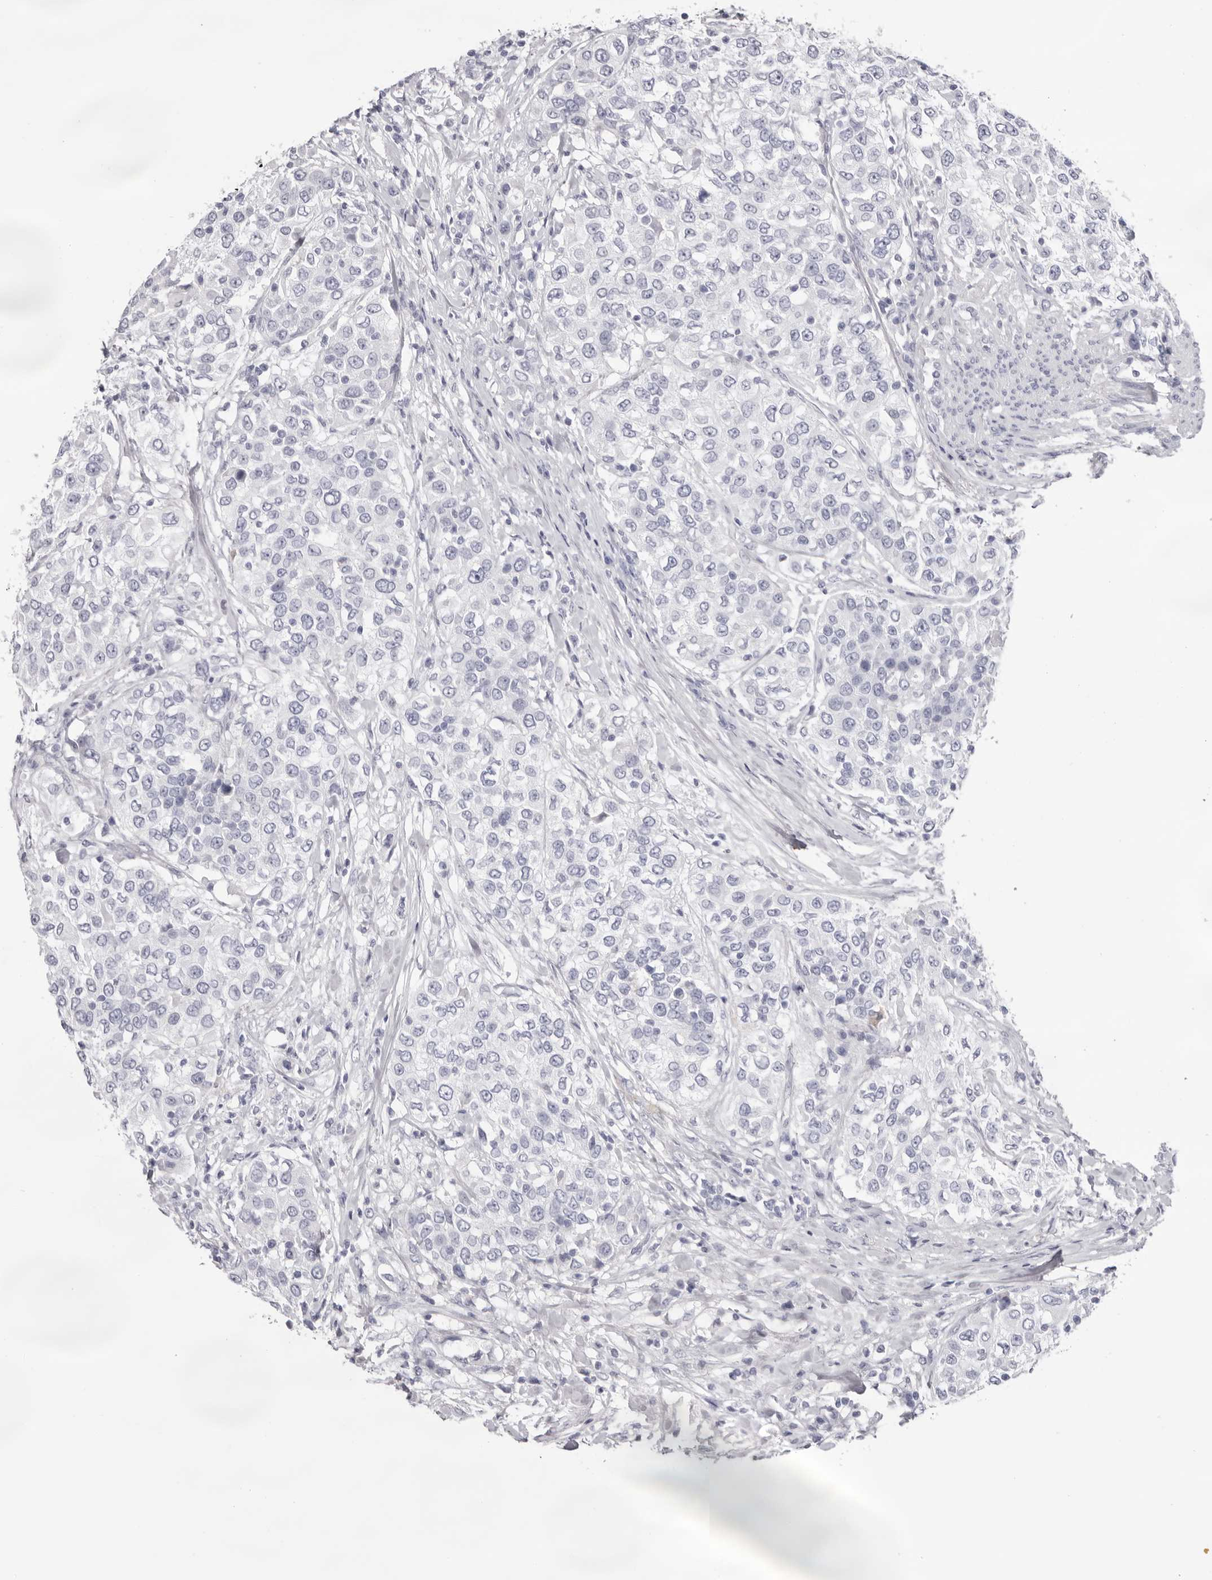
{"staining": {"intensity": "negative", "quantity": "none", "location": "none"}, "tissue": "urothelial cancer", "cell_type": "Tumor cells", "image_type": "cancer", "snomed": [{"axis": "morphology", "description": "Urothelial carcinoma, High grade"}, {"axis": "topography", "description": "Urinary bladder"}], "caption": "High power microscopy histopathology image of an immunohistochemistry photomicrograph of urothelial carcinoma (high-grade), revealing no significant positivity in tumor cells.", "gene": "LPO", "patient": {"sex": "female", "age": 80}}